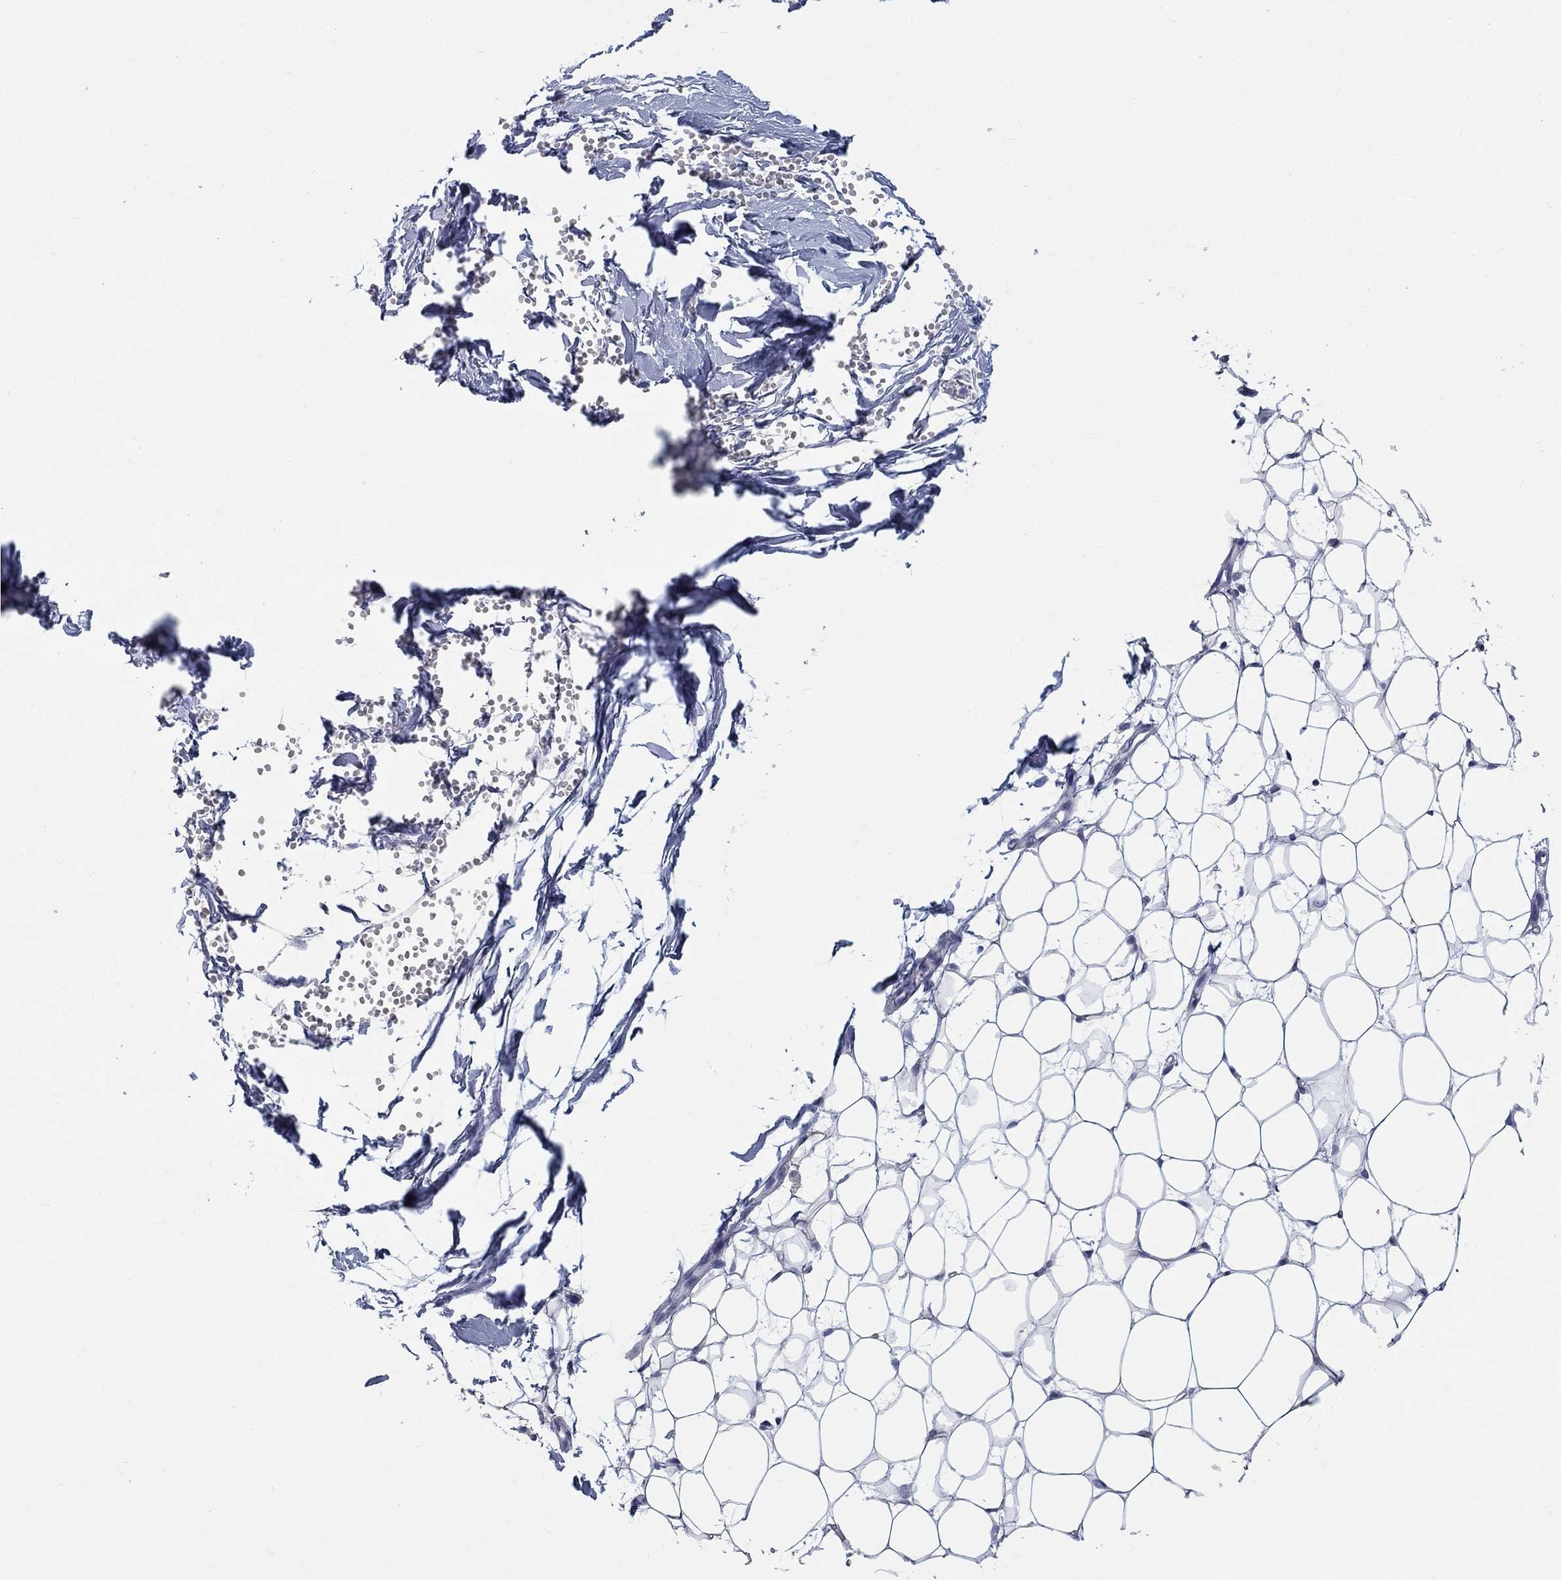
{"staining": {"intensity": "negative", "quantity": "none", "location": "none"}, "tissue": "breast", "cell_type": "Adipocytes", "image_type": "normal", "snomed": [{"axis": "morphology", "description": "Normal tissue, NOS"}, {"axis": "topography", "description": "Breast"}], "caption": "Breast stained for a protein using IHC exhibits no staining adipocytes.", "gene": "ELAVL4", "patient": {"sex": "female", "age": 37}}